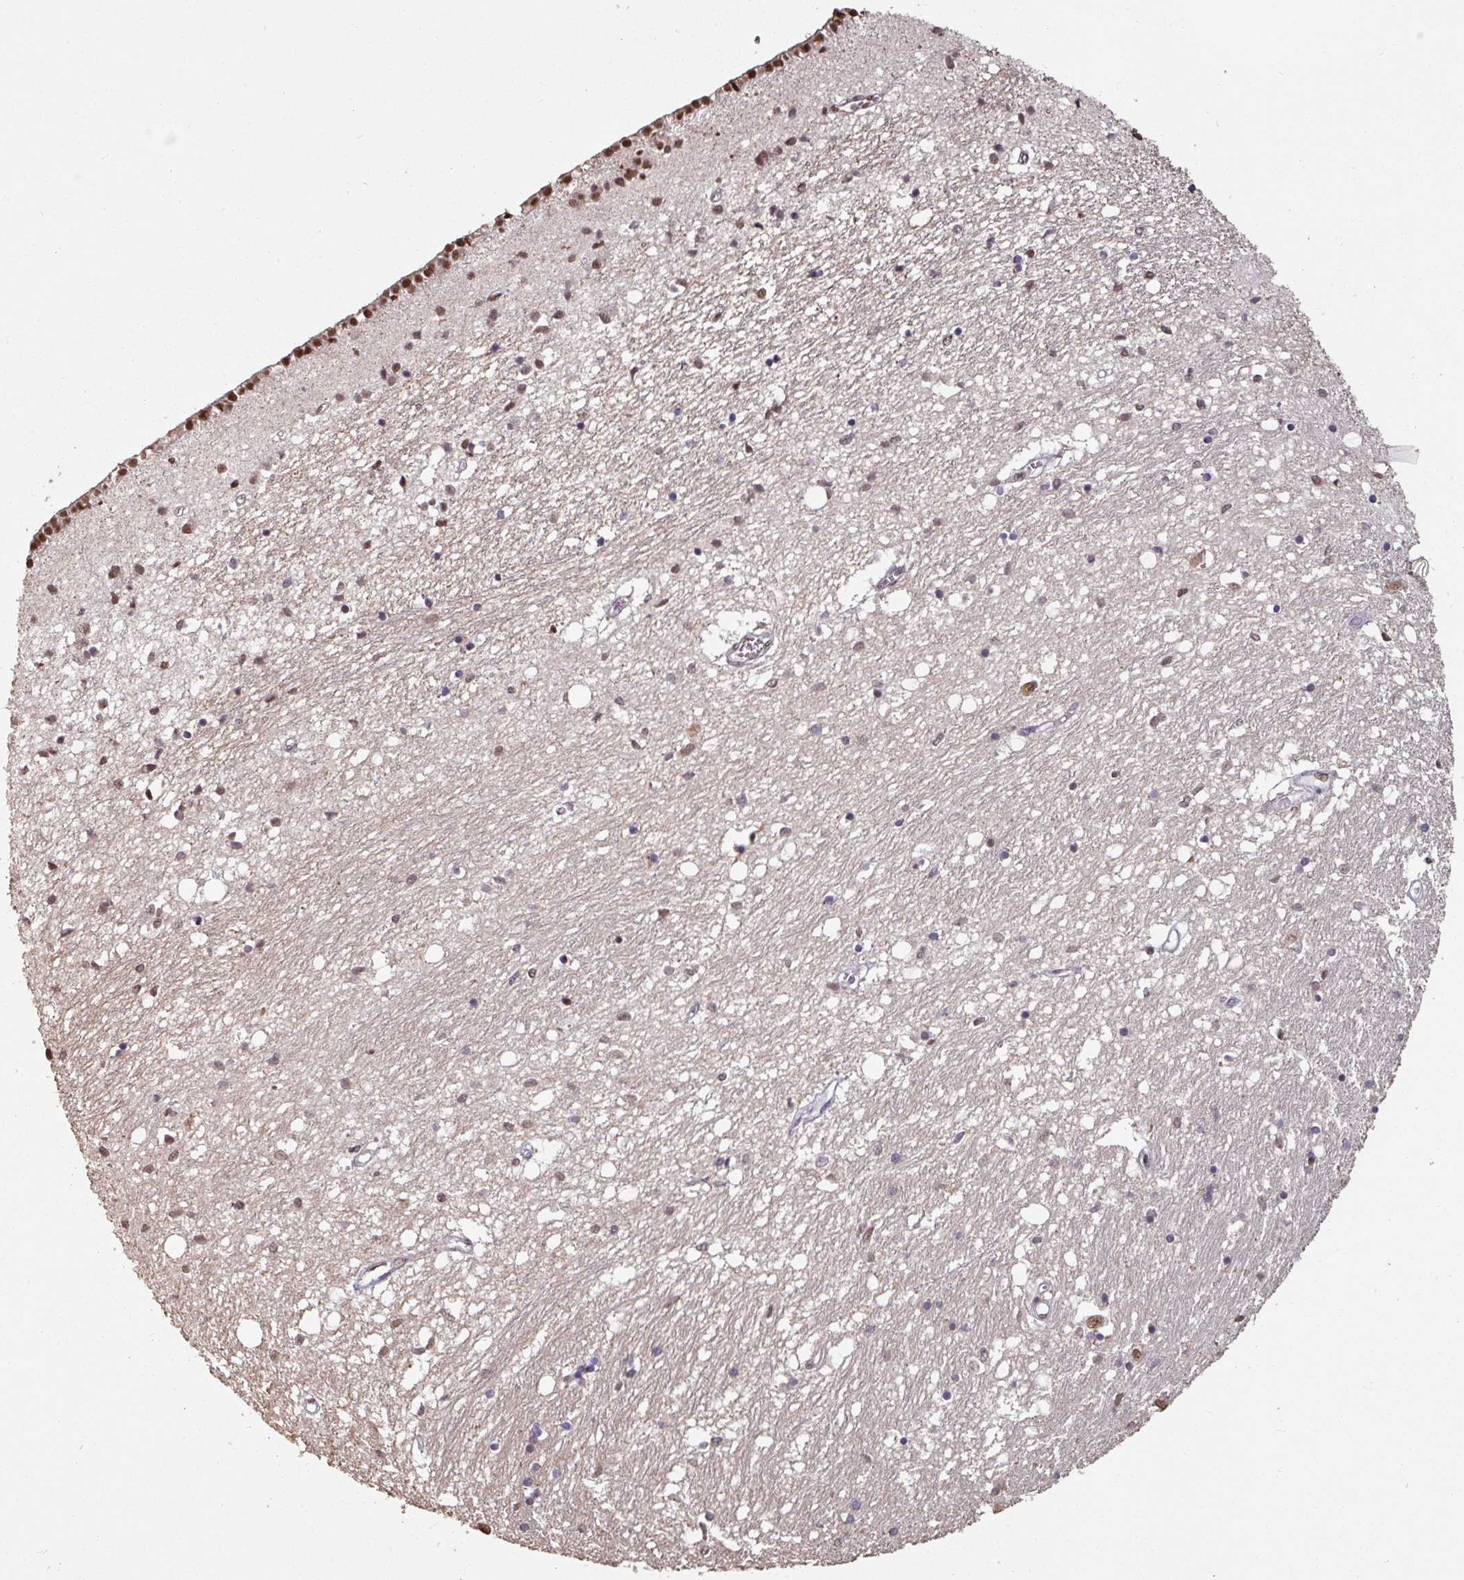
{"staining": {"intensity": "moderate", "quantity": "<25%", "location": "nuclear"}, "tissue": "caudate", "cell_type": "Glial cells", "image_type": "normal", "snomed": [{"axis": "morphology", "description": "Normal tissue, NOS"}, {"axis": "topography", "description": "Lateral ventricle wall"}], "caption": "Immunohistochemical staining of benign caudate exhibits low levels of moderate nuclear positivity in about <25% of glial cells.", "gene": "POLD1", "patient": {"sex": "male", "age": 70}}